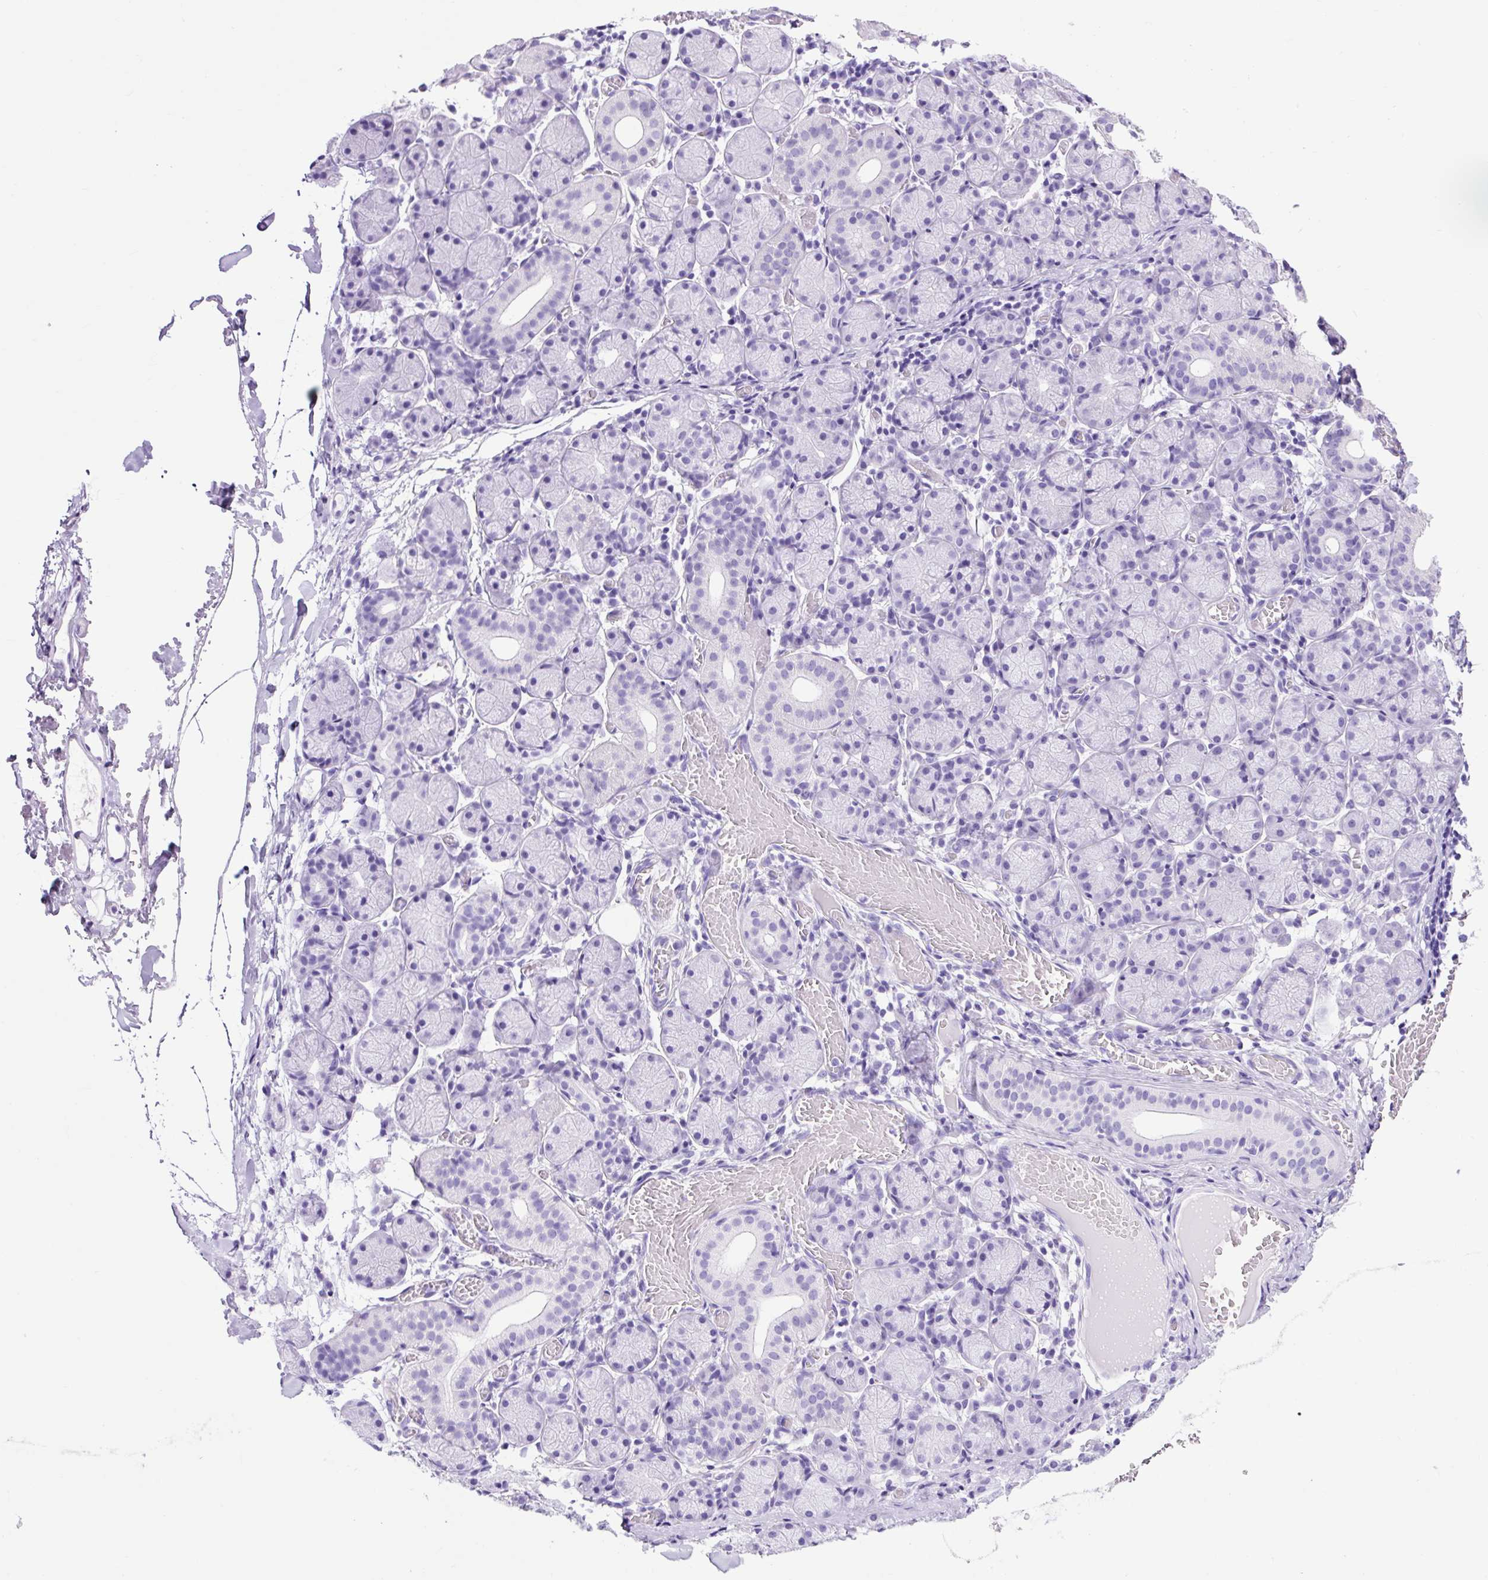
{"staining": {"intensity": "negative", "quantity": "none", "location": "none"}, "tissue": "salivary gland", "cell_type": "Glandular cells", "image_type": "normal", "snomed": [{"axis": "morphology", "description": "Normal tissue, NOS"}, {"axis": "topography", "description": "Salivary gland"}], "caption": "Human salivary gland stained for a protein using IHC shows no staining in glandular cells.", "gene": "PDIA2", "patient": {"sex": "female", "age": 24}}